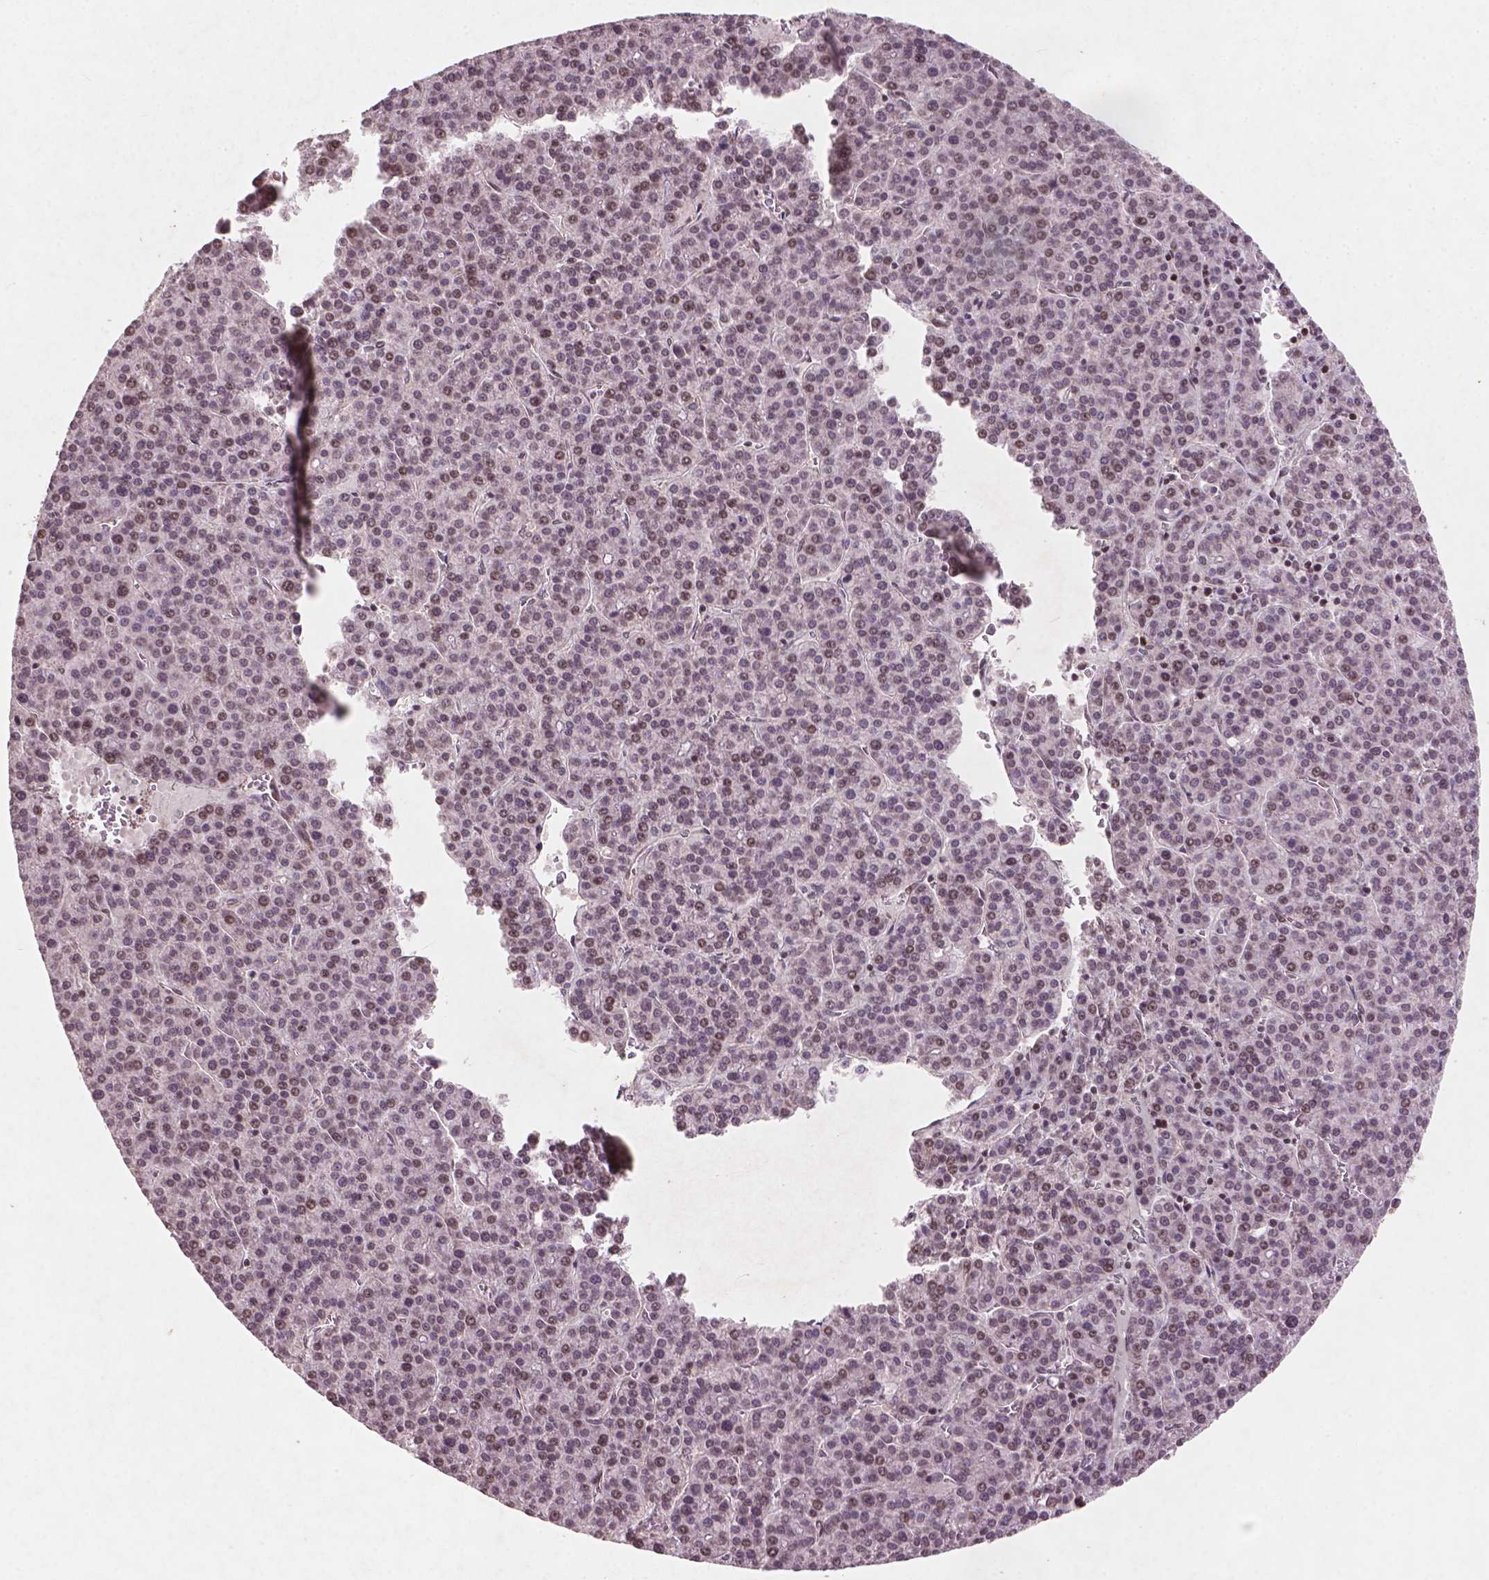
{"staining": {"intensity": "moderate", "quantity": "<25%", "location": "nuclear"}, "tissue": "liver cancer", "cell_type": "Tumor cells", "image_type": "cancer", "snomed": [{"axis": "morphology", "description": "Carcinoma, Hepatocellular, NOS"}, {"axis": "topography", "description": "Liver"}], "caption": "Liver cancer stained for a protein (brown) displays moderate nuclear positive staining in approximately <25% of tumor cells.", "gene": "SMAD2", "patient": {"sex": "female", "age": 58}}